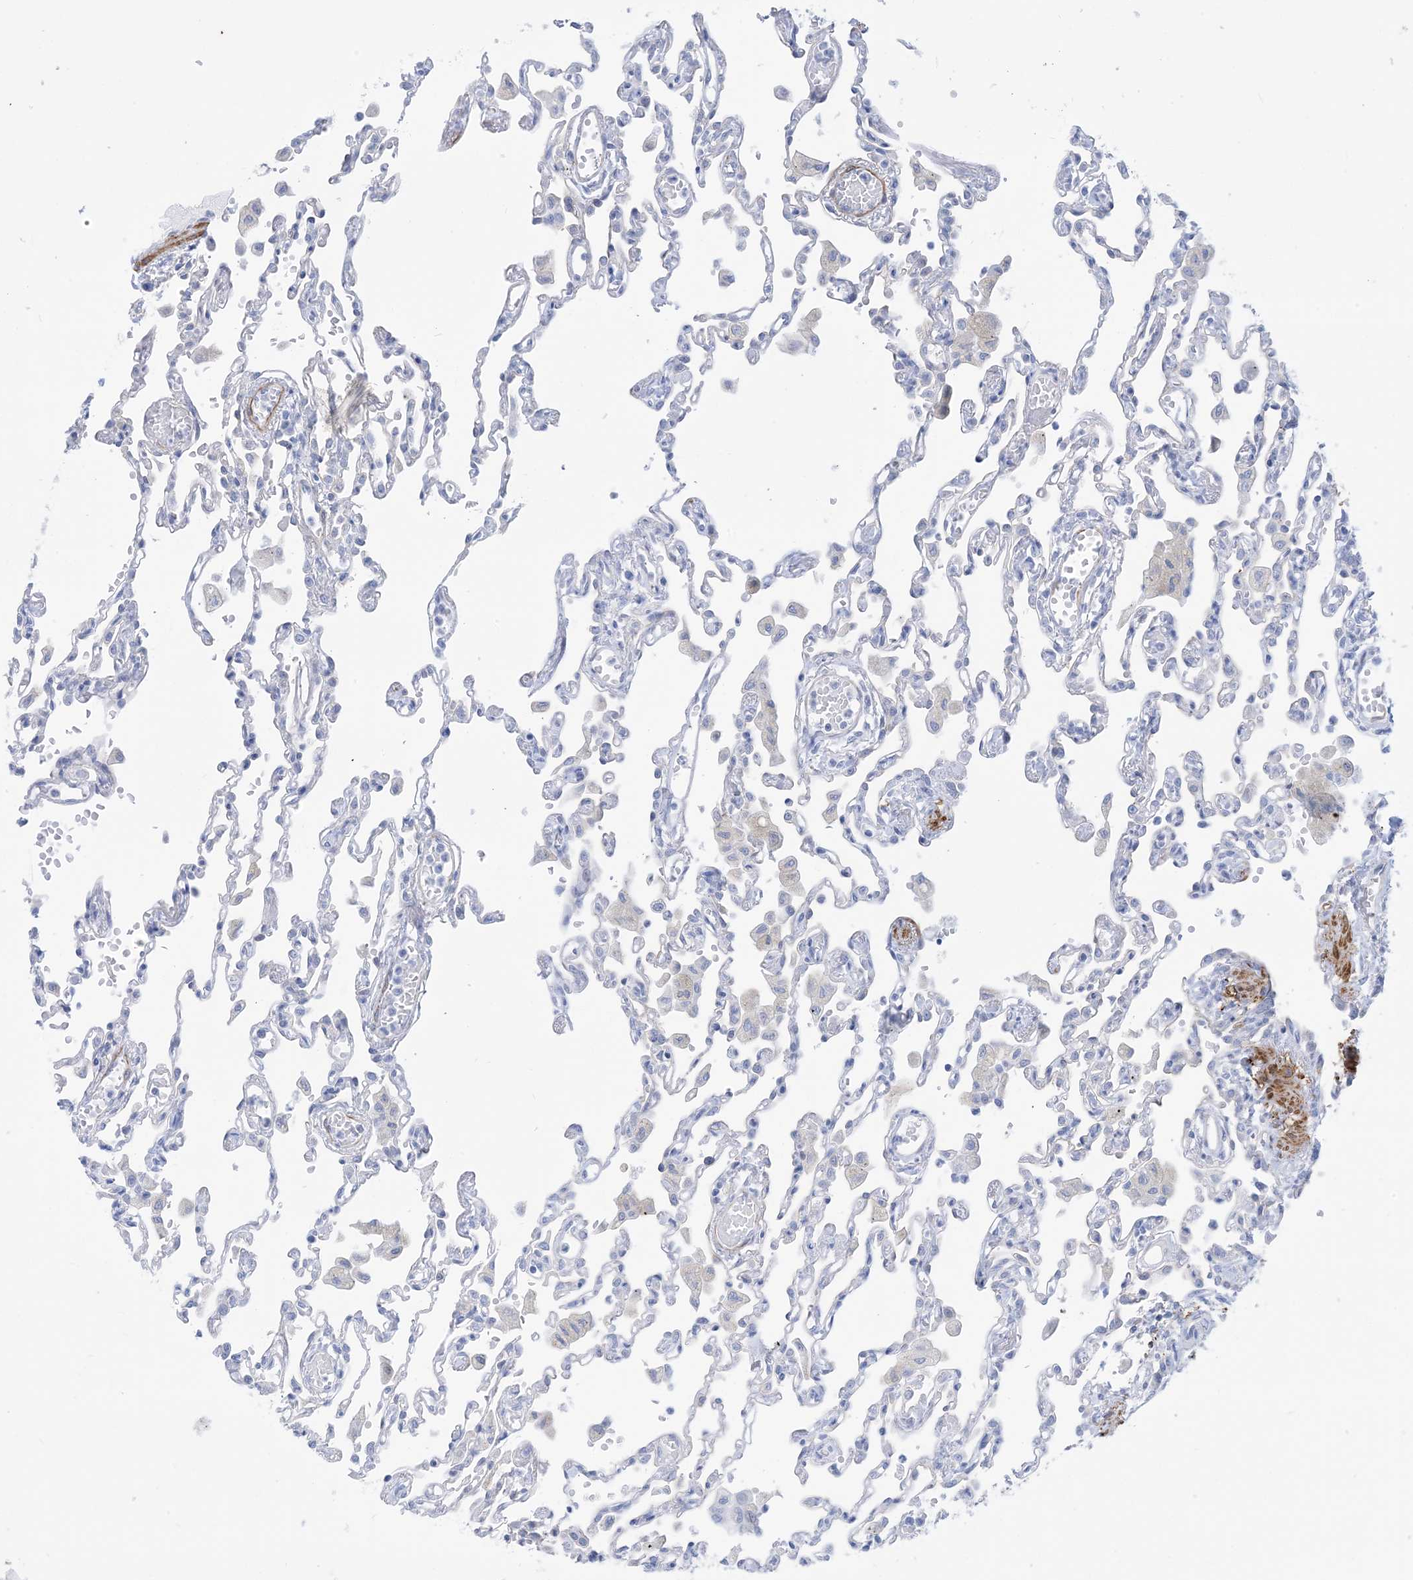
{"staining": {"intensity": "negative", "quantity": "none", "location": "none"}, "tissue": "lung", "cell_type": "Alveolar cells", "image_type": "normal", "snomed": [{"axis": "morphology", "description": "Normal tissue, NOS"}, {"axis": "topography", "description": "Bronchus"}, {"axis": "topography", "description": "Lung"}], "caption": "This is a image of immunohistochemistry staining of benign lung, which shows no positivity in alveolar cells.", "gene": "MARS2", "patient": {"sex": "female", "age": 49}}